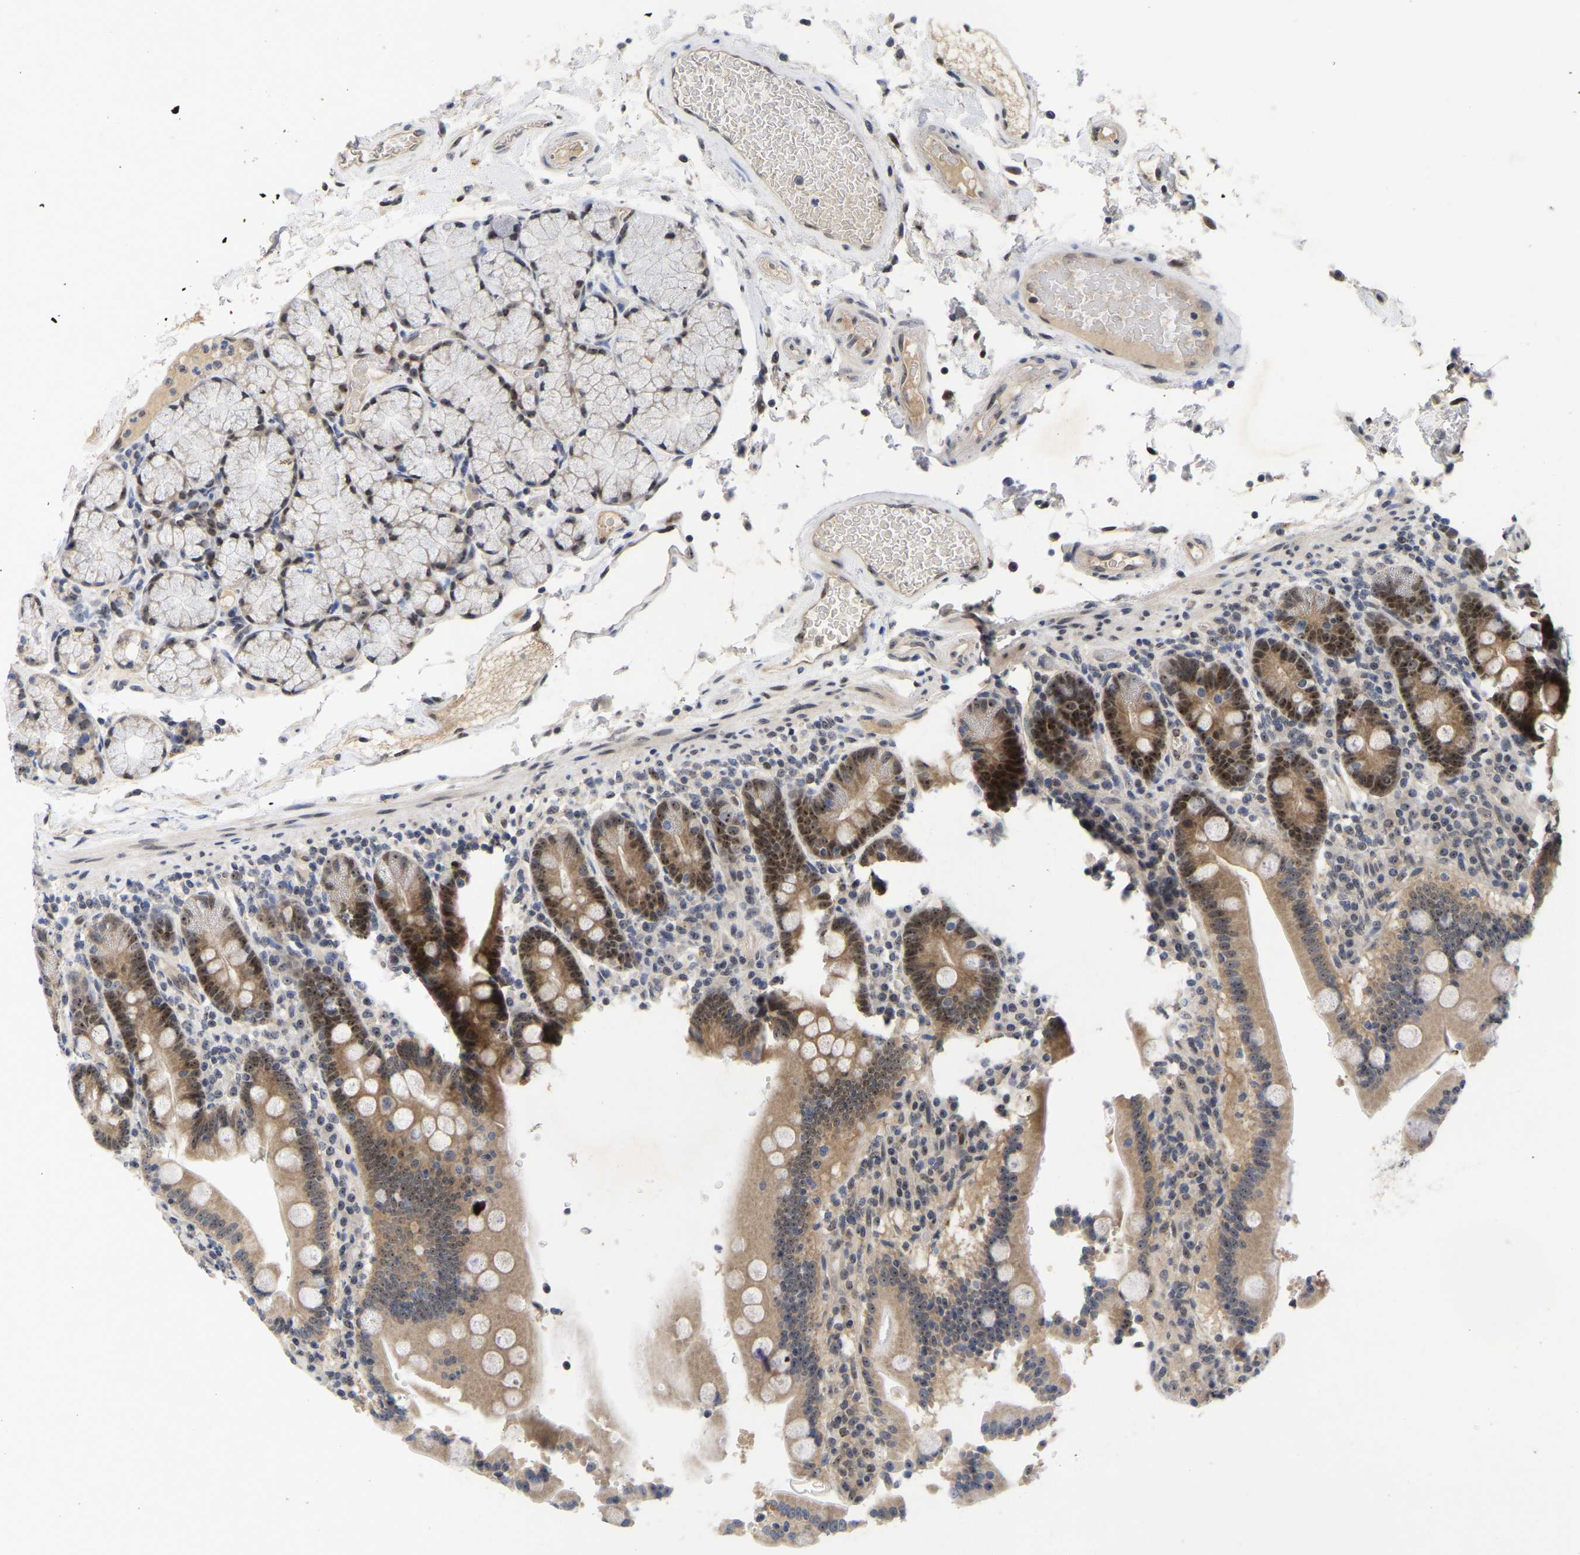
{"staining": {"intensity": "strong", "quantity": "25%-75%", "location": "cytoplasmic/membranous,nuclear"}, "tissue": "duodenum", "cell_type": "Glandular cells", "image_type": "normal", "snomed": [{"axis": "morphology", "description": "Normal tissue, NOS"}, {"axis": "topography", "description": "Small intestine, NOS"}], "caption": "Brown immunohistochemical staining in benign human duodenum reveals strong cytoplasmic/membranous,nuclear positivity in approximately 25%-75% of glandular cells.", "gene": "NLE1", "patient": {"sex": "female", "age": 71}}